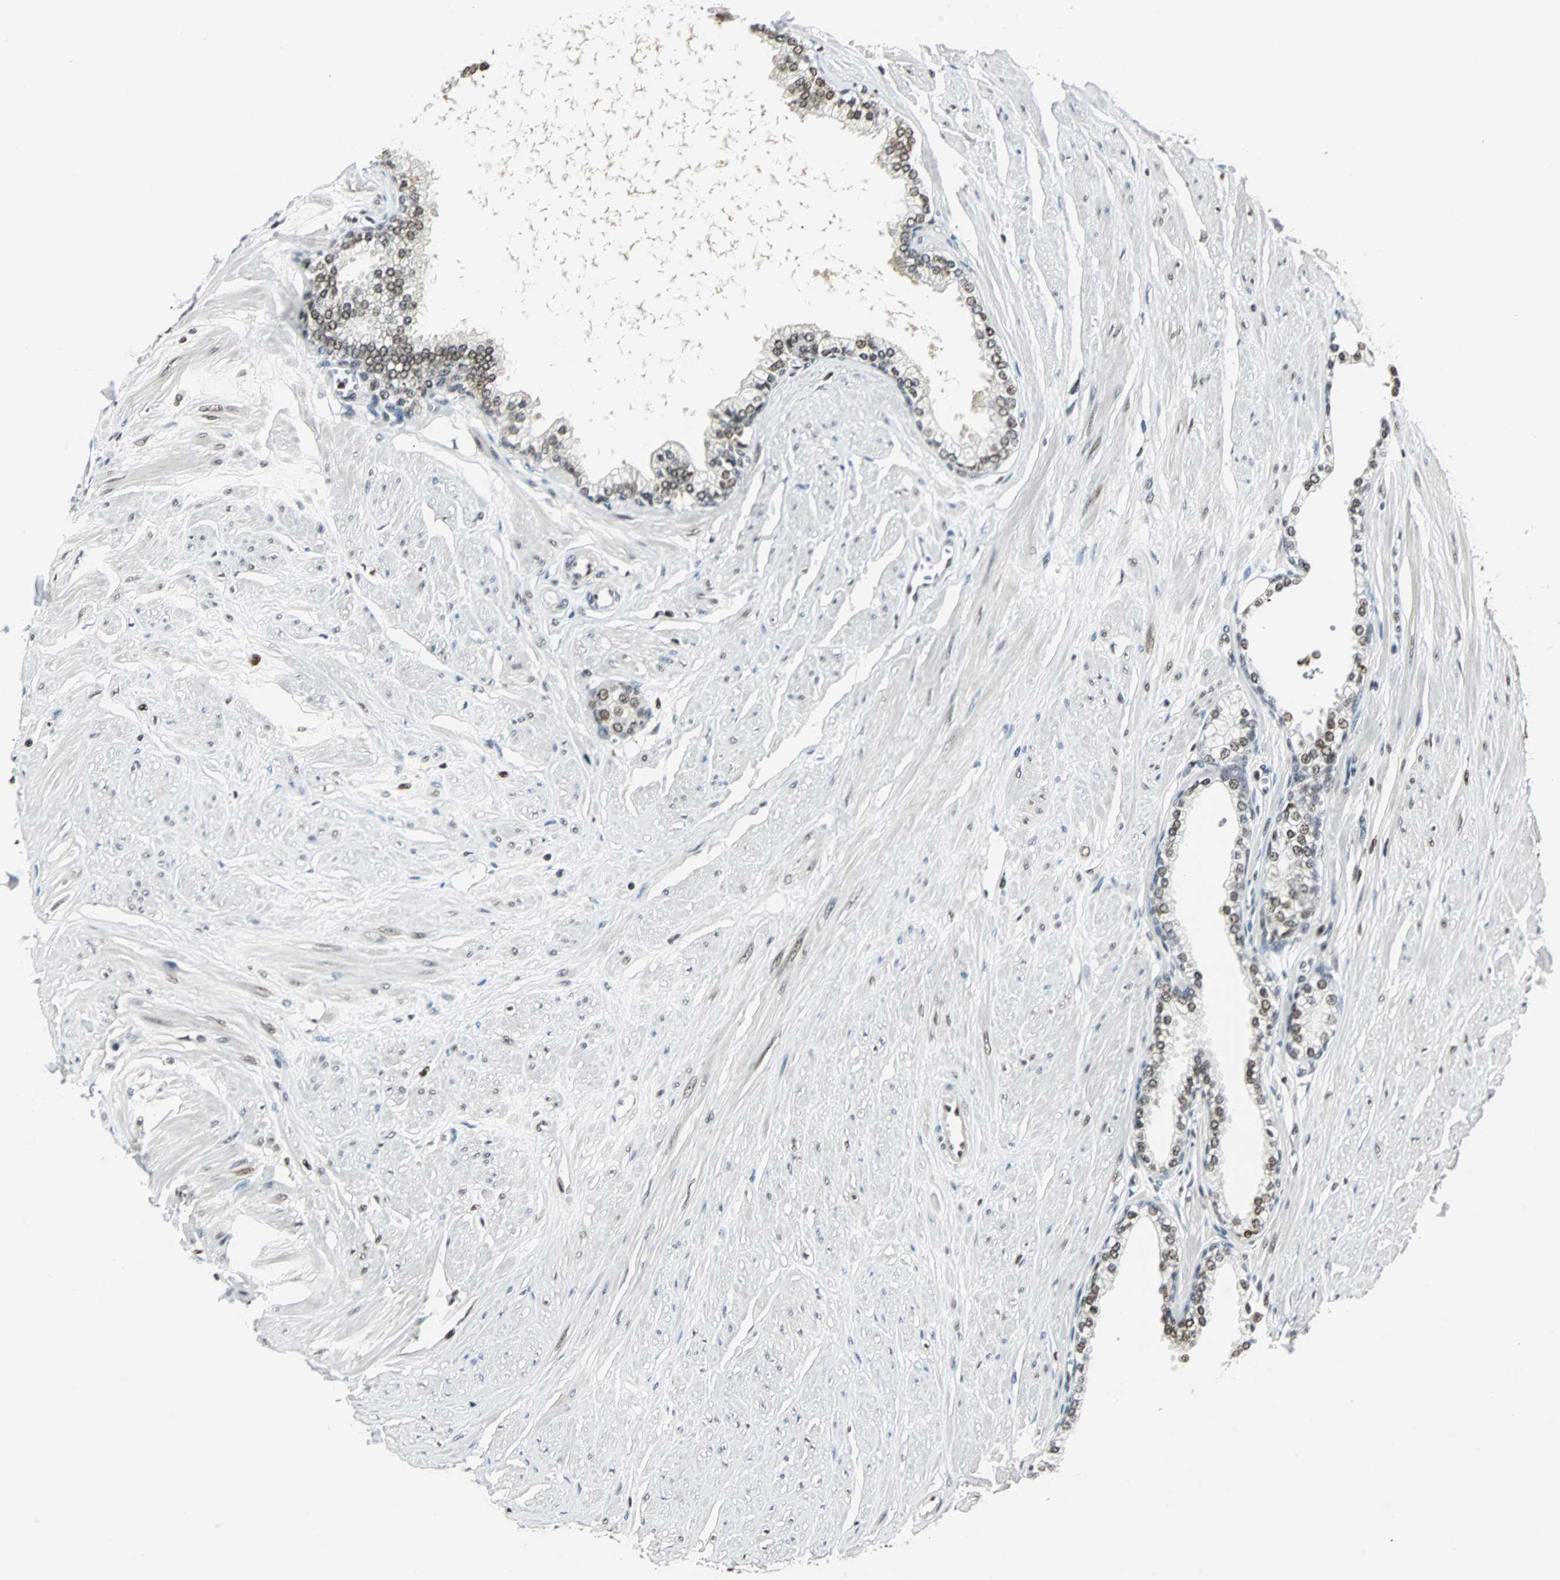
{"staining": {"intensity": "moderate", "quantity": ">75%", "location": "nuclear"}, "tissue": "prostate", "cell_type": "Glandular cells", "image_type": "normal", "snomed": [{"axis": "morphology", "description": "Normal tissue, NOS"}, {"axis": "topography", "description": "Prostate"}], "caption": "The micrograph shows immunohistochemical staining of benign prostate. There is moderate nuclear staining is seen in about >75% of glandular cells.", "gene": "XRCC4", "patient": {"sex": "male", "age": 64}}